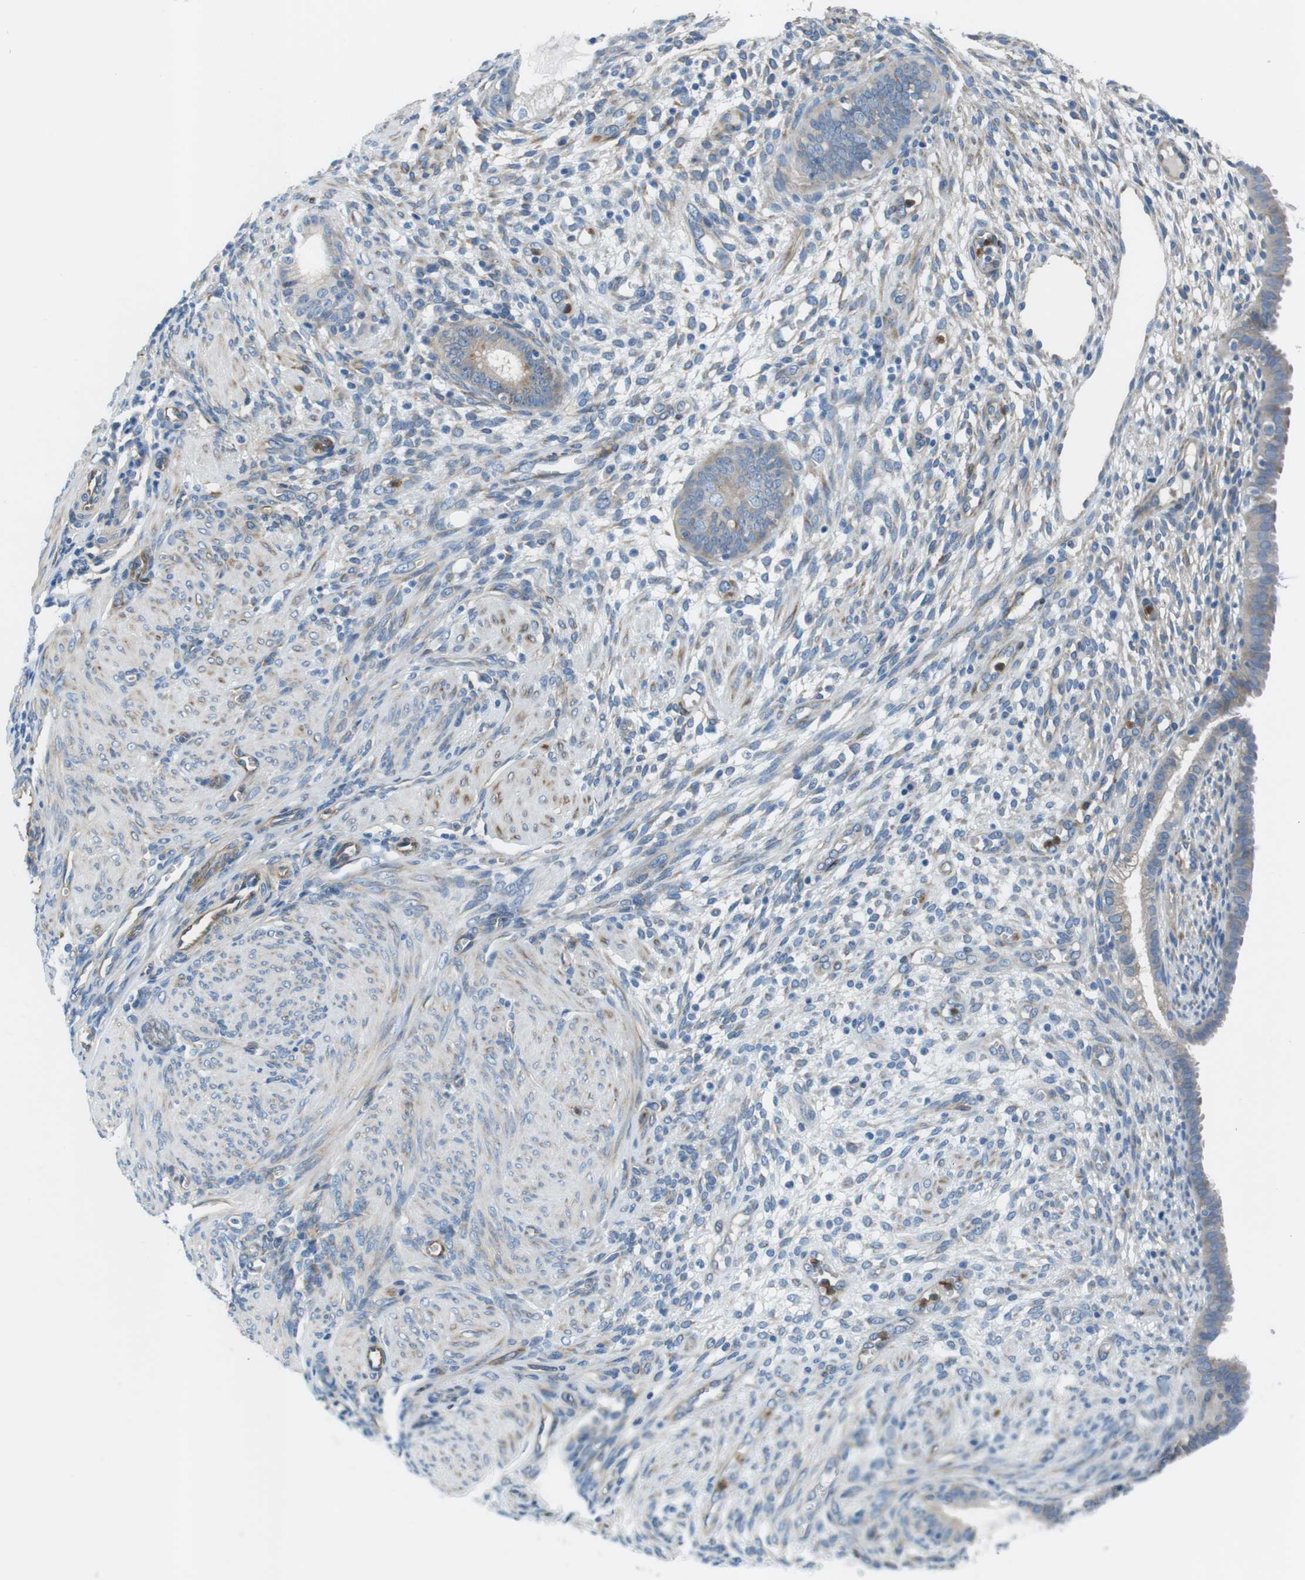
{"staining": {"intensity": "negative", "quantity": "none", "location": "none"}, "tissue": "endometrium", "cell_type": "Cells in endometrial stroma", "image_type": "normal", "snomed": [{"axis": "morphology", "description": "Normal tissue, NOS"}, {"axis": "topography", "description": "Endometrium"}], "caption": "Image shows no protein positivity in cells in endometrial stroma of unremarkable endometrium.", "gene": "EMP2", "patient": {"sex": "female", "age": 72}}